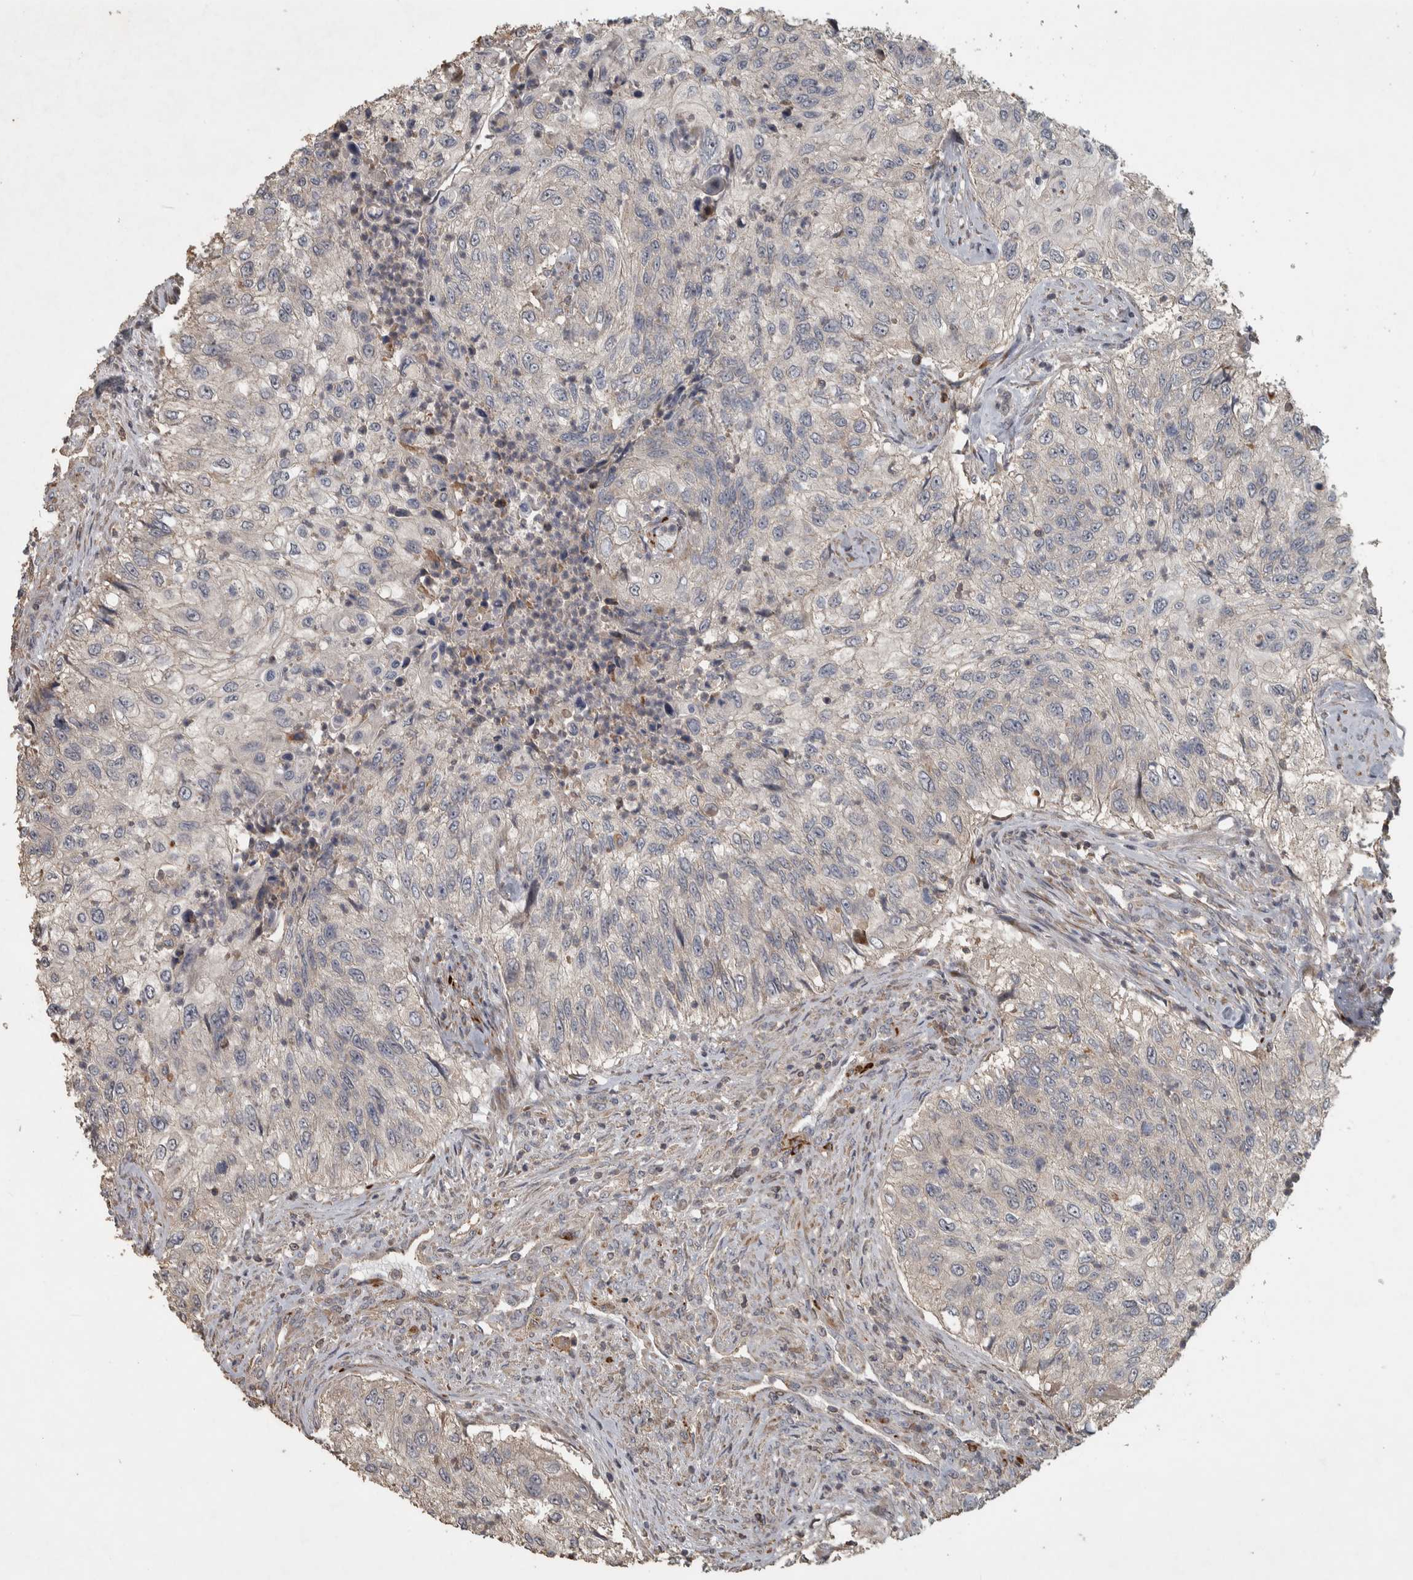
{"staining": {"intensity": "negative", "quantity": "none", "location": "none"}, "tissue": "urothelial cancer", "cell_type": "Tumor cells", "image_type": "cancer", "snomed": [{"axis": "morphology", "description": "Urothelial carcinoma, High grade"}, {"axis": "topography", "description": "Urinary bladder"}], "caption": "A histopathology image of human high-grade urothelial carcinoma is negative for staining in tumor cells.", "gene": "ERAL1", "patient": {"sex": "female", "age": 60}}